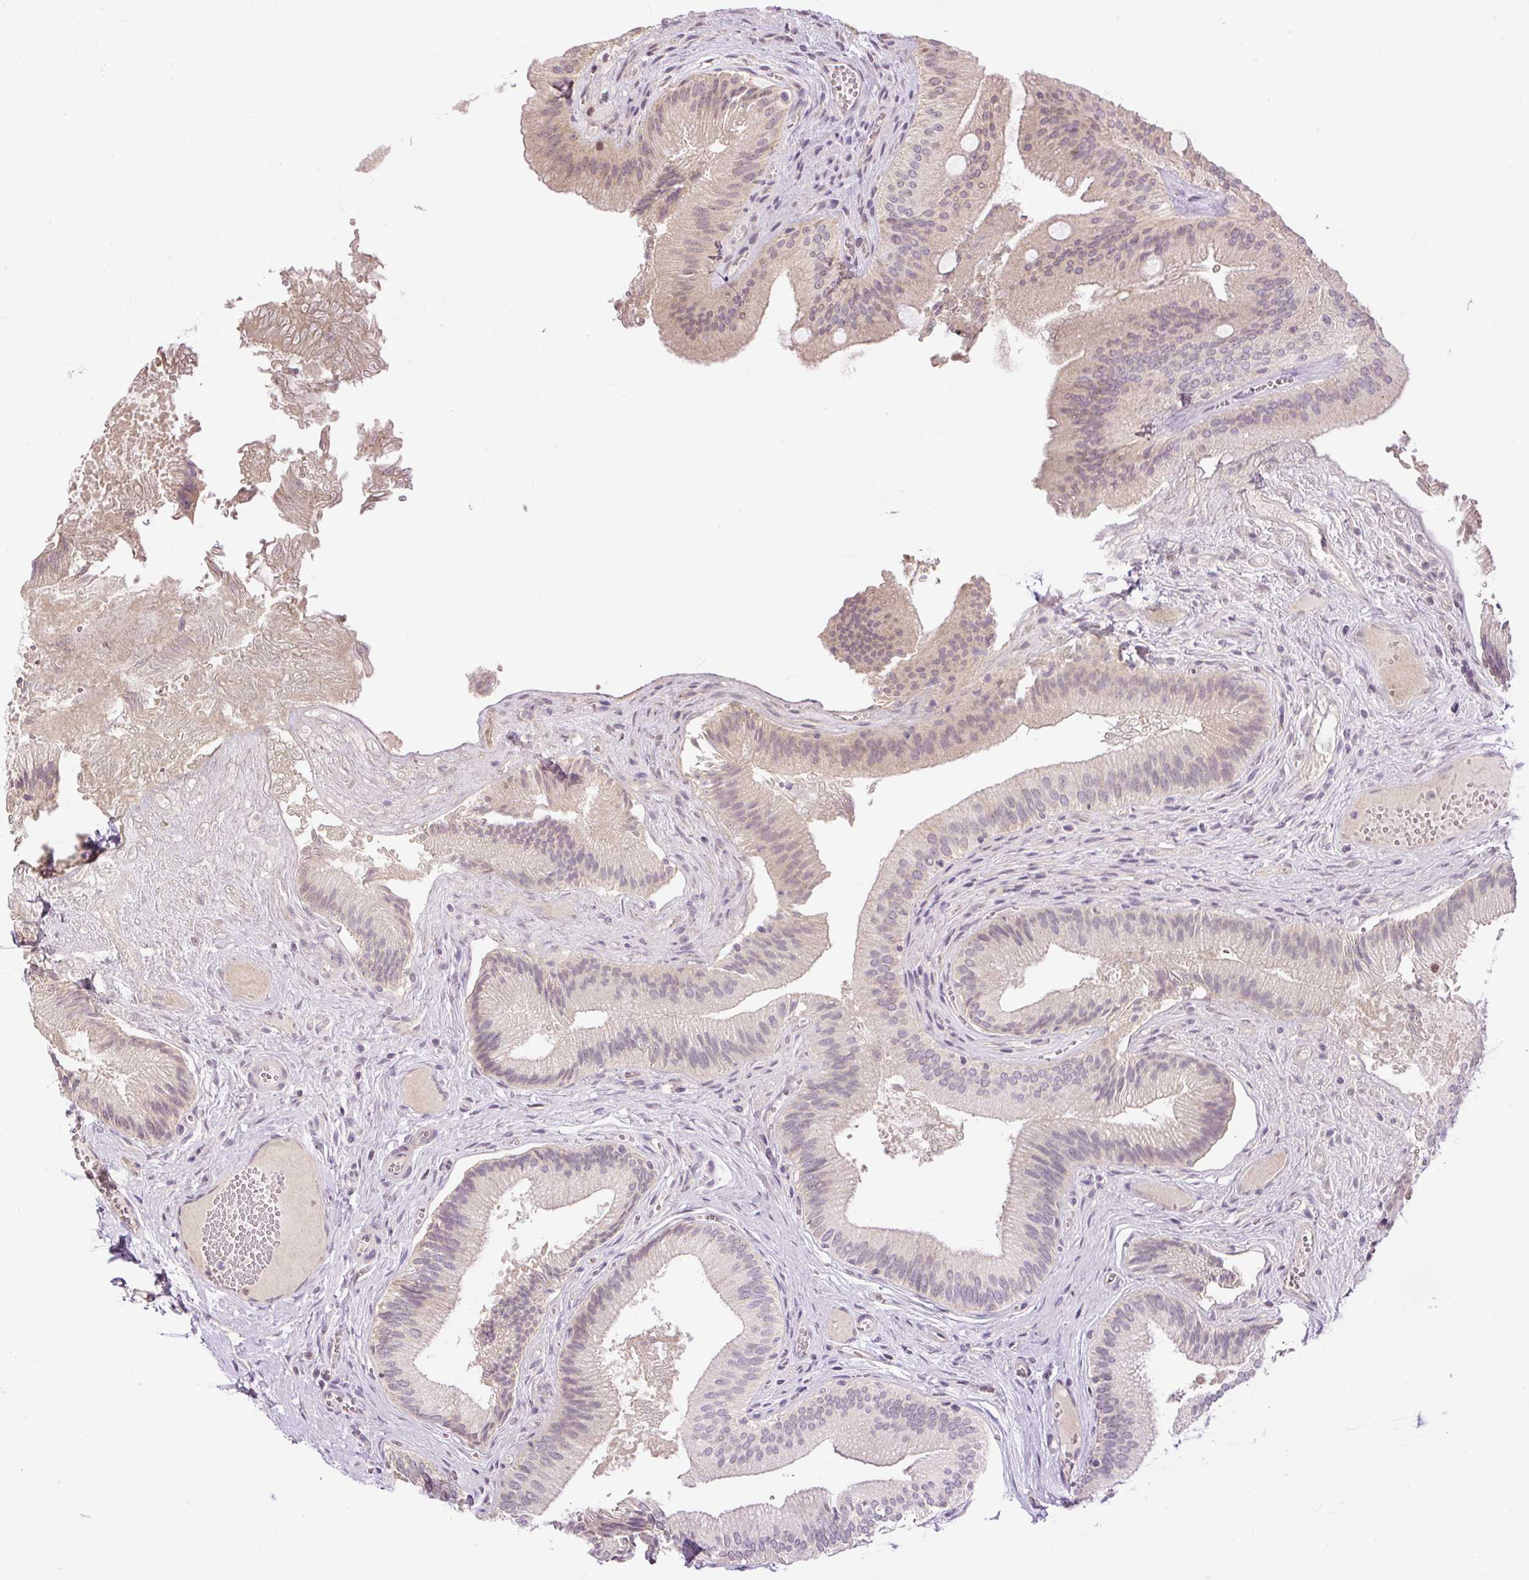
{"staining": {"intensity": "moderate", "quantity": "25%-75%", "location": "nuclear"}, "tissue": "gallbladder", "cell_type": "Glandular cells", "image_type": "normal", "snomed": [{"axis": "morphology", "description": "Normal tissue, NOS"}, {"axis": "topography", "description": "Gallbladder"}], "caption": "Moderate nuclear staining is seen in approximately 25%-75% of glandular cells in normal gallbladder.", "gene": "RACGAP1", "patient": {"sex": "male", "age": 17}}